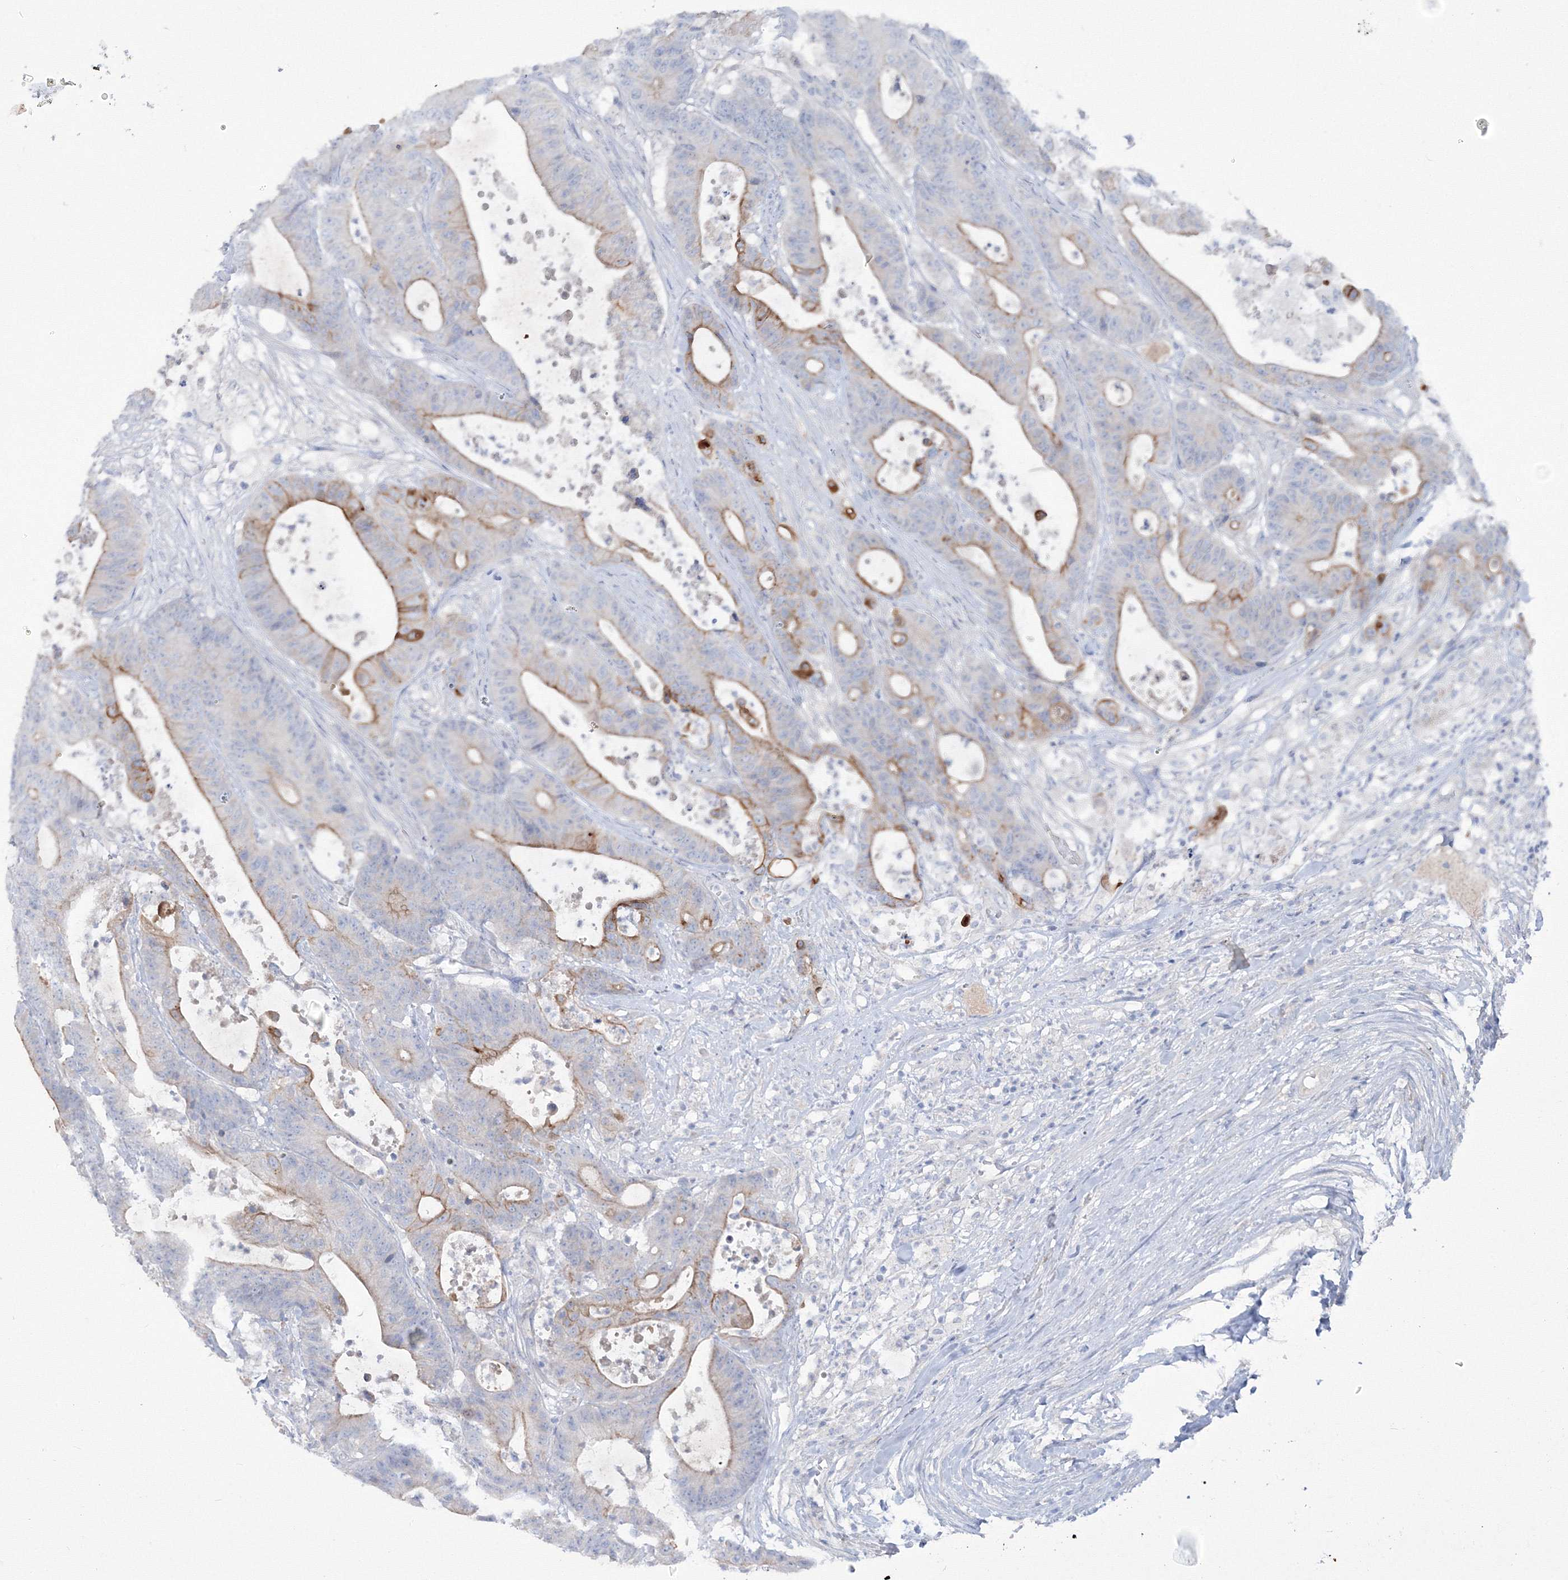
{"staining": {"intensity": "moderate", "quantity": "<25%", "location": "cytoplasmic/membranous"}, "tissue": "colorectal cancer", "cell_type": "Tumor cells", "image_type": "cancer", "snomed": [{"axis": "morphology", "description": "Adenocarcinoma, NOS"}, {"axis": "topography", "description": "Colon"}], "caption": "Protein expression analysis of colorectal adenocarcinoma reveals moderate cytoplasmic/membranous positivity in approximately <25% of tumor cells.", "gene": "TMEM139", "patient": {"sex": "female", "age": 84}}